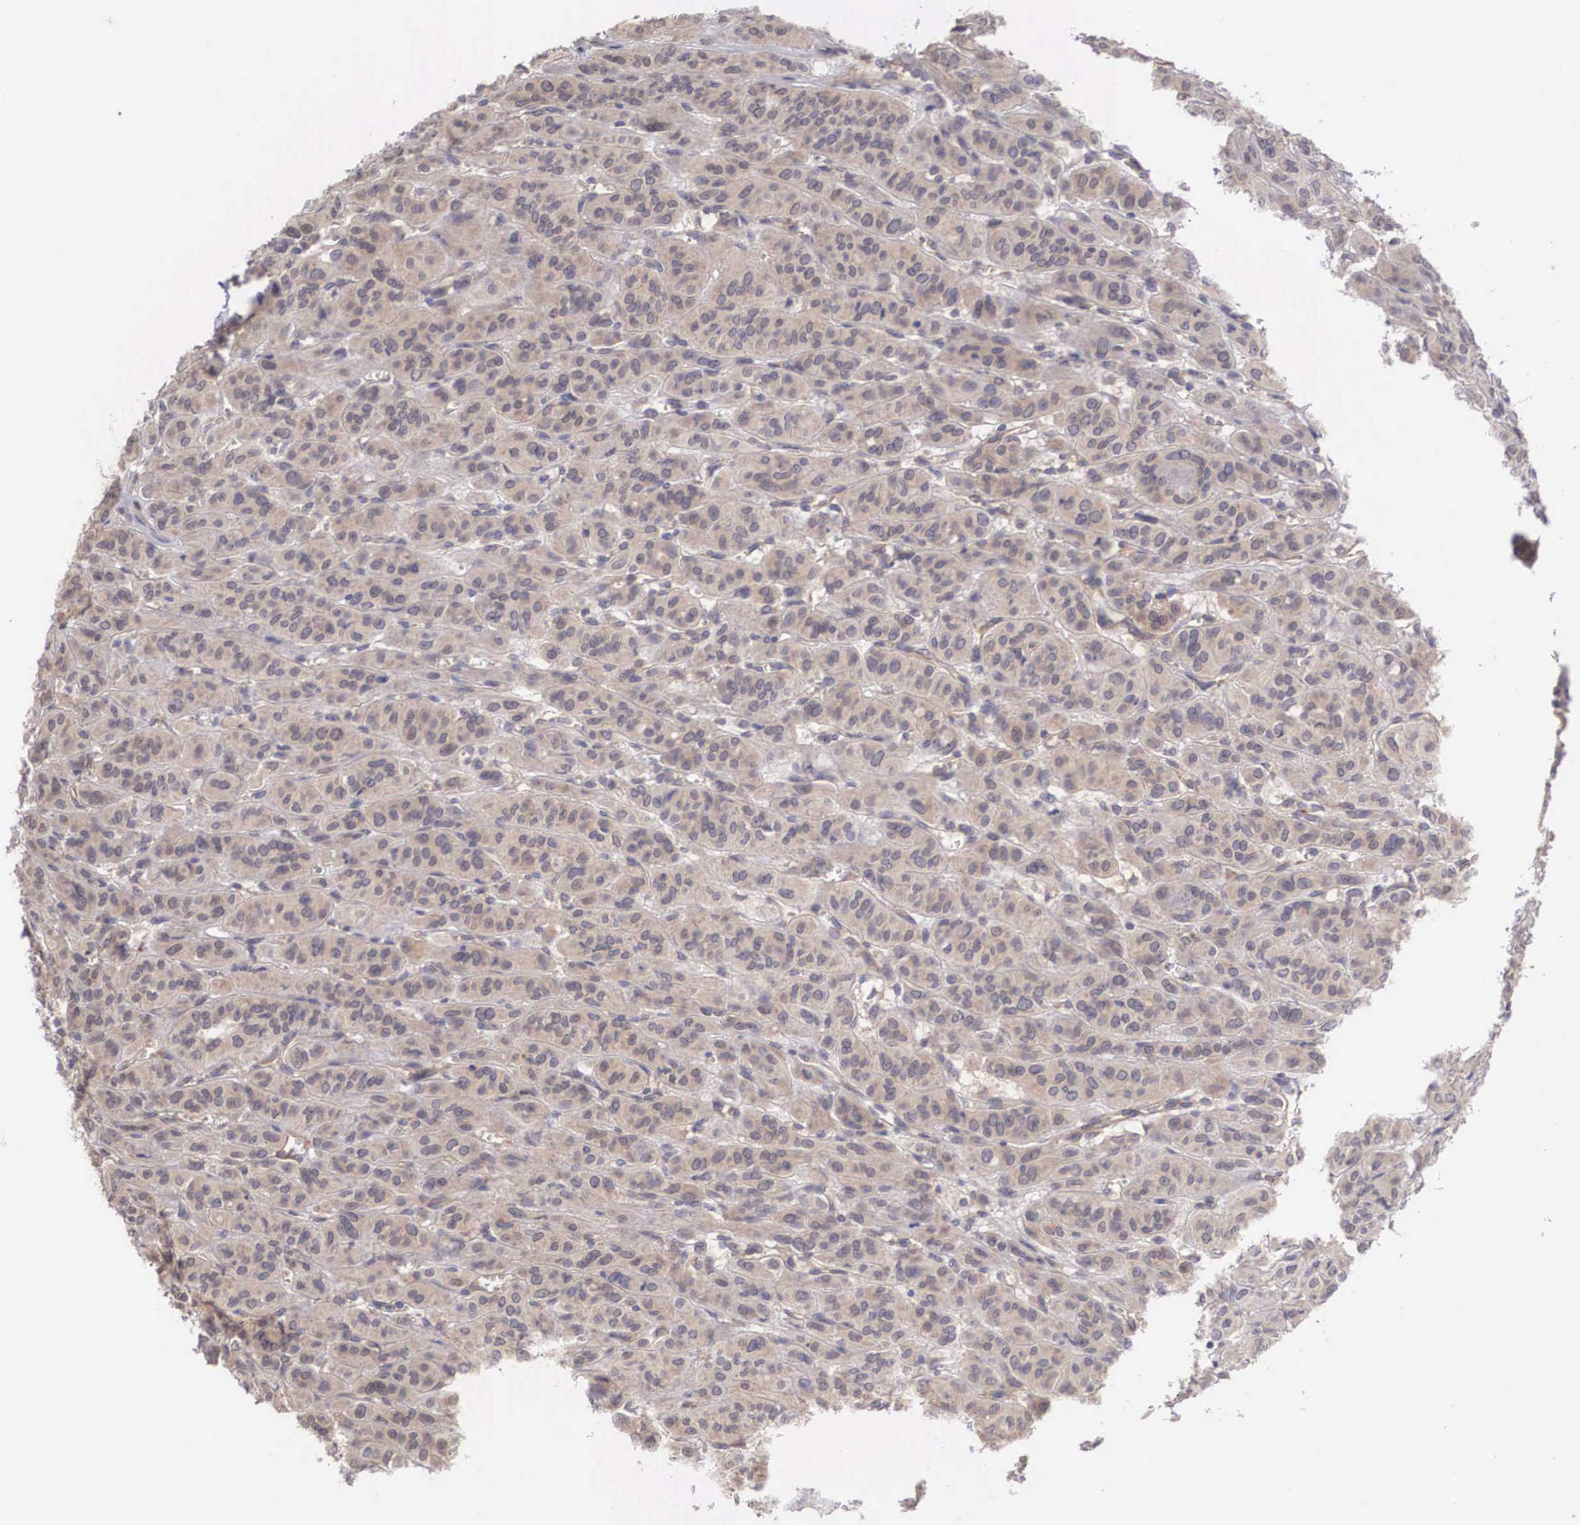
{"staining": {"intensity": "weak", "quantity": ">75%", "location": "cytoplasmic/membranous,nuclear"}, "tissue": "thyroid cancer", "cell_type": "Tumor cells", "image_type": "cancer", "snomed": [{"axis": "morphology", "description": "Follicular adenoma carcinoma, NOS"}, {"axis": "topography", "description": "Thyroid gland"}], "caption": "Approximately >75% of tumor cells in human thyroid cancer (follicular adenoma carcinoma) reveal weak cytoplasmic/membranous and nuclear protein staining as visualized by brown immunohistochemical staining.", "gene": "DNAJB7", "patient": {"sex": "female", "age": 71}}